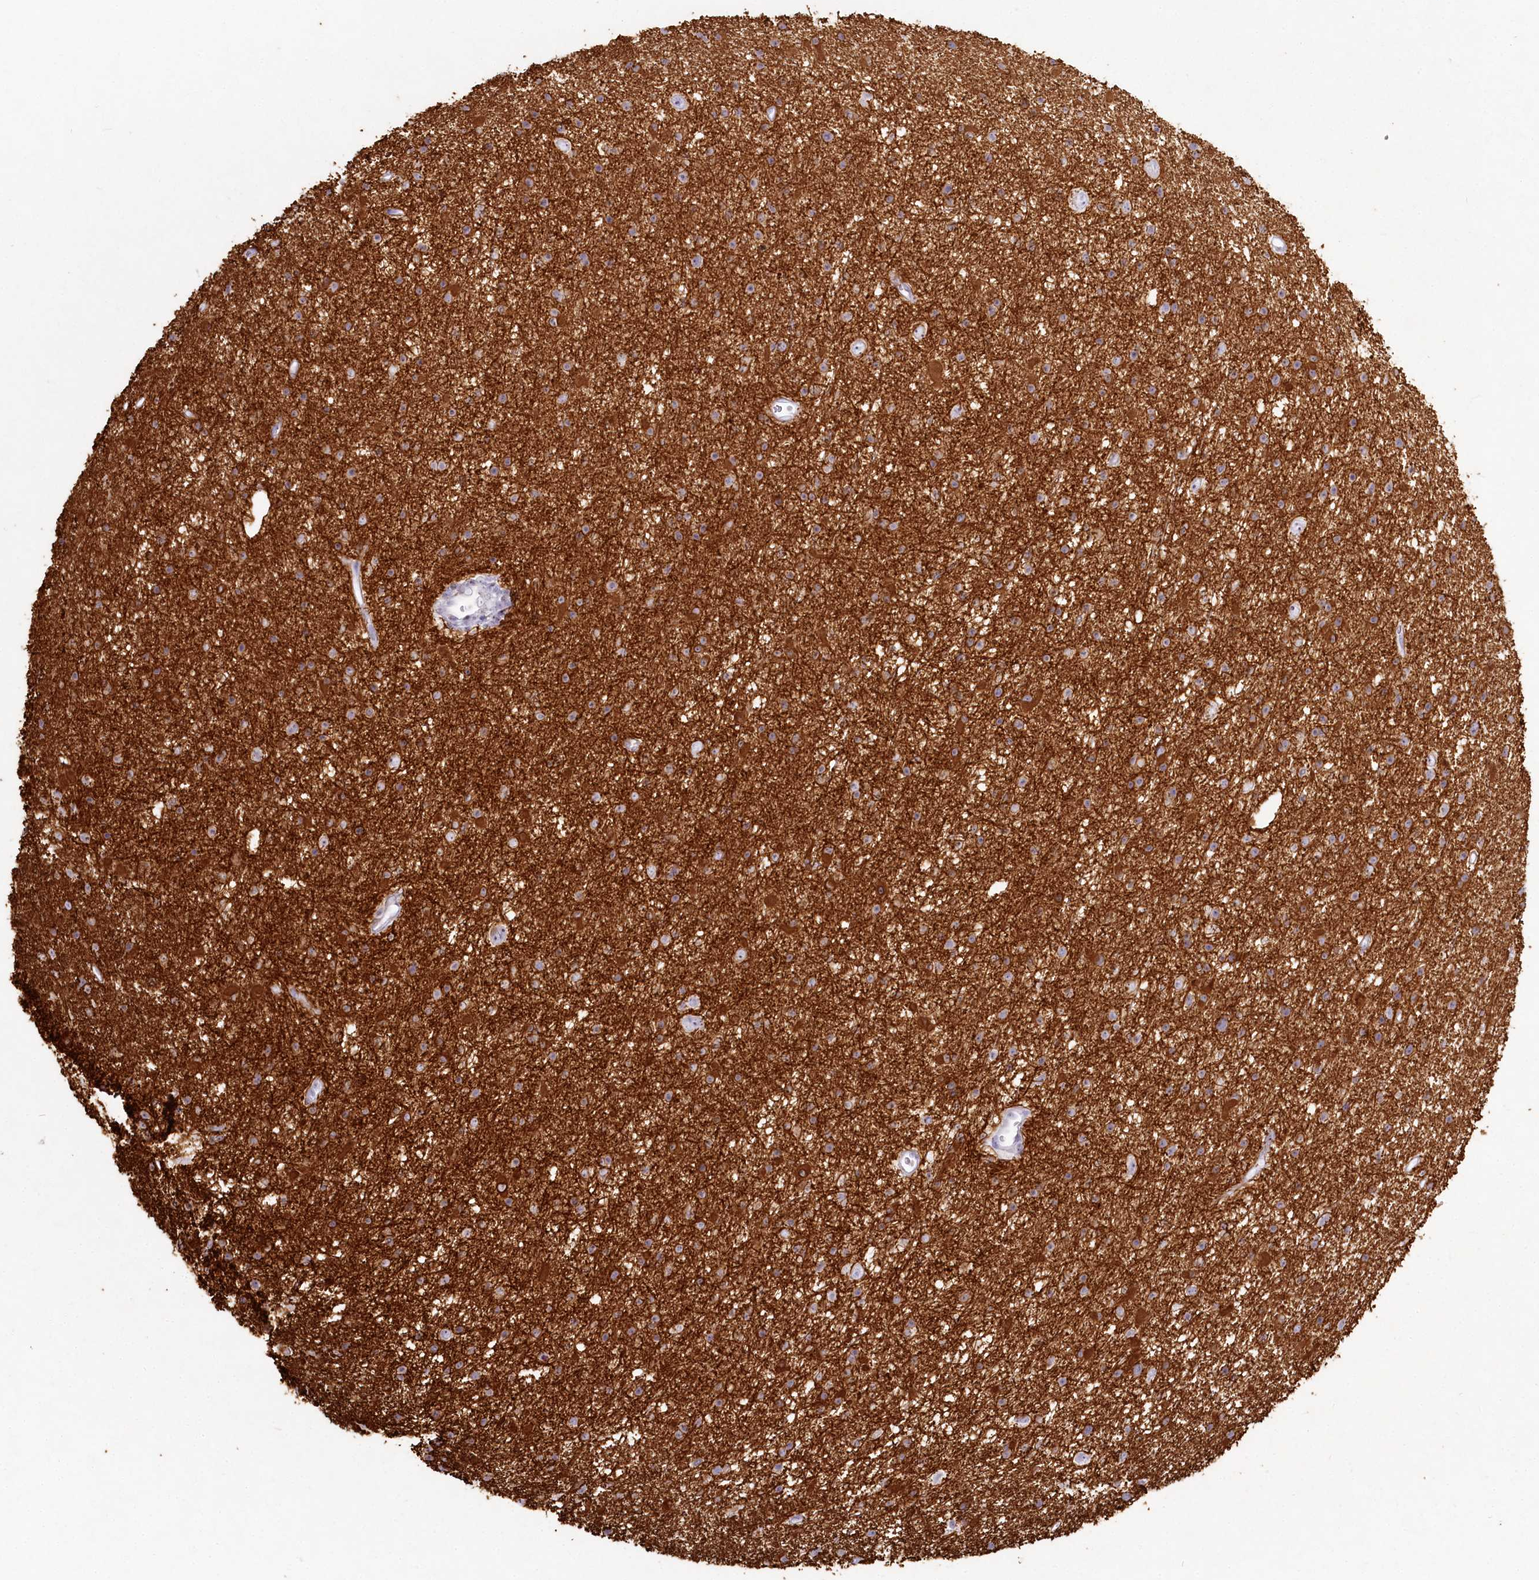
{"staining": {"intensity": "moderate", "quantity": "25%-75%", "location": "cytoplasmic/membranous"}, "tissue": "glioma", "cell_type": "Tumor cells", "image_type": "cancer", "snomed": [{"axis": "morphology", "description": "Glioma, malignant, Low grade"}, {"axis": "topography", "description": "Cerebral cortex"}], "caption": "There is medium levels of moderate cytoplasmic/membranous expression in tumor cells of malignant glioma (low-grade), as demonstrated by immunohistochemical staining (brown color).", "gene": "IFIT5", "patient": {"sex": "female", "age": 39}}